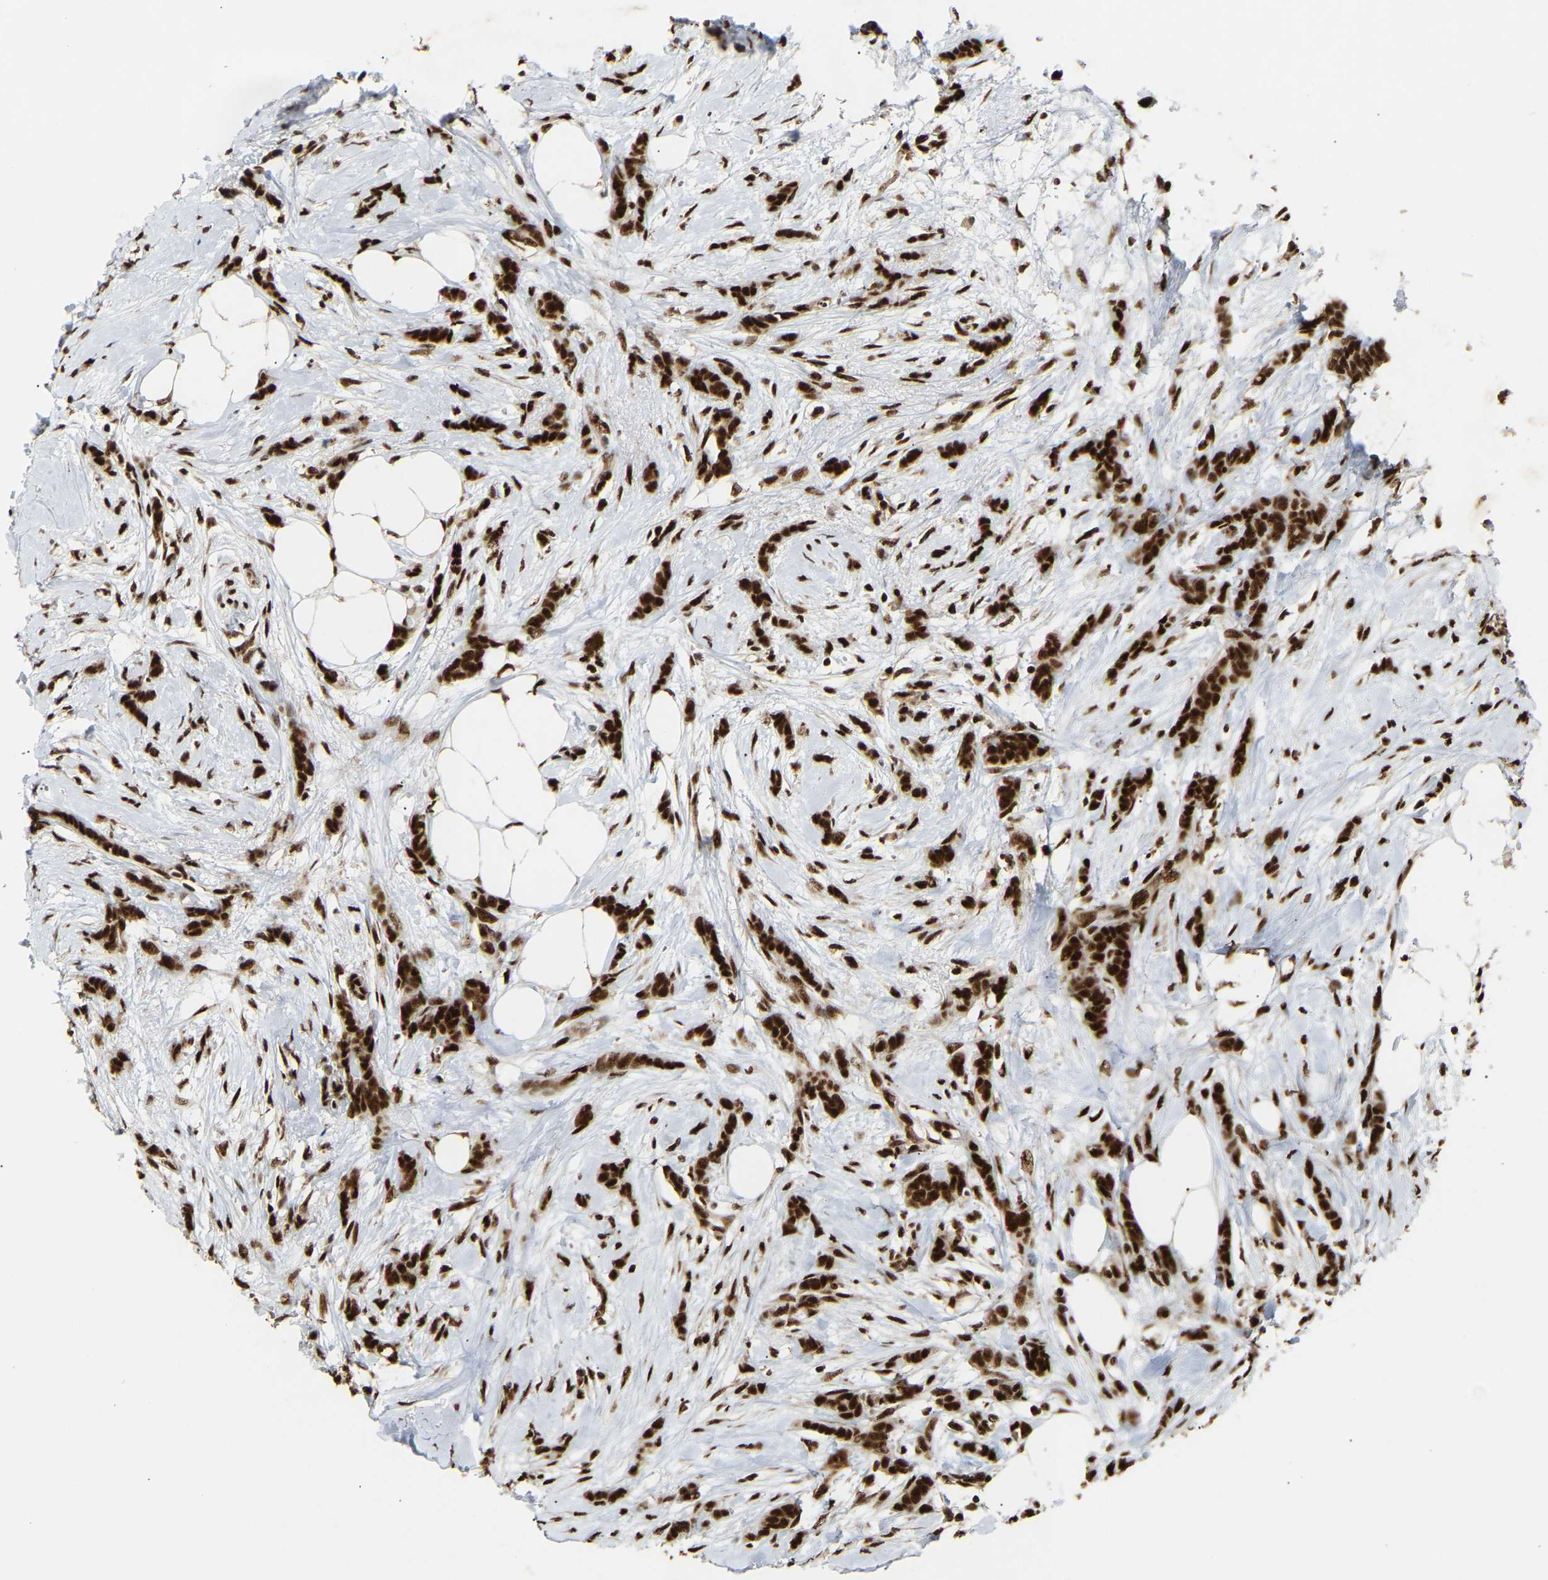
{"staining": {"intensity": "strong", "quantity": ">75%", "location": "nuclear"}, "tissue": "breast cancer", "cell_type": "Tumor cells", "image_type": "cancer", "snomed": [{"axis": "morphology", "description": "Lobular carcinoma, in situ"}, {"axis": "morphology", "description": "Lobular carcinoma"}, {"axis": "topography", "description": "Breast"}], "caption": "Immunohistochemical staining of breast lobular carcinoma in situ exhibits high levels of strong nuclear positivity in approximately >75% of tumor cells.", "gene": "ALYREF", "patient": {"sex": "female", "age": 41}}